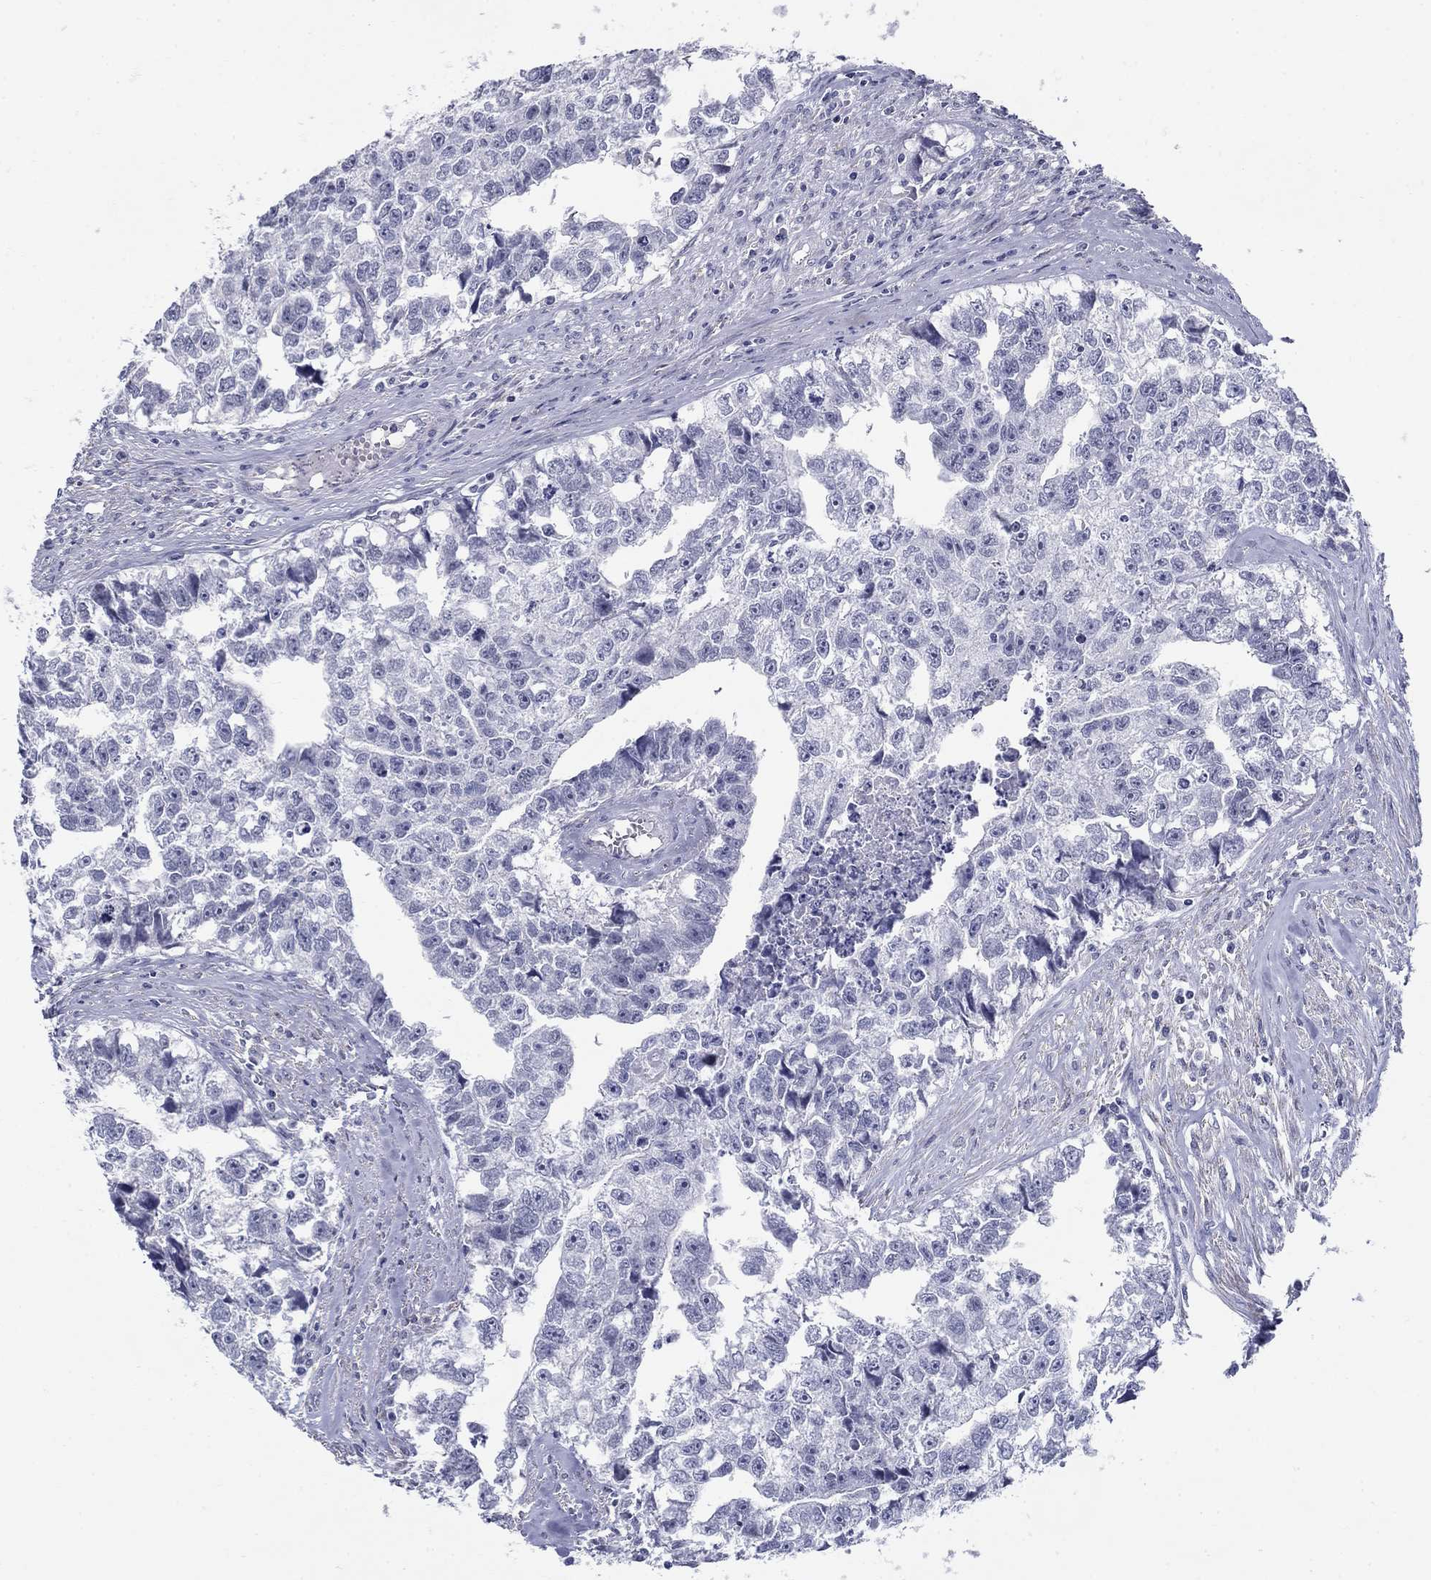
{"staining": {"intensity": "negative", "quantity": "none", "location": "none"}, "tissue": "testis cancer", "cell_type": "Tumor cells", "image_type": "cancer", "snomed": [{"axis": "morphology", "description": "Carcinoma, Embryonal, NOS"}, {"axis": "morphology", "description": "Teratoma, malignant, NOS"}, {"axis": "topography", "description": "Testis"}], "caption": "The micrograph exhibits no significant staining in tumor cells of testis embryonal carcinoma.", "gene": "C4orf19", "patient": {"sex": "male", "age": 44}}